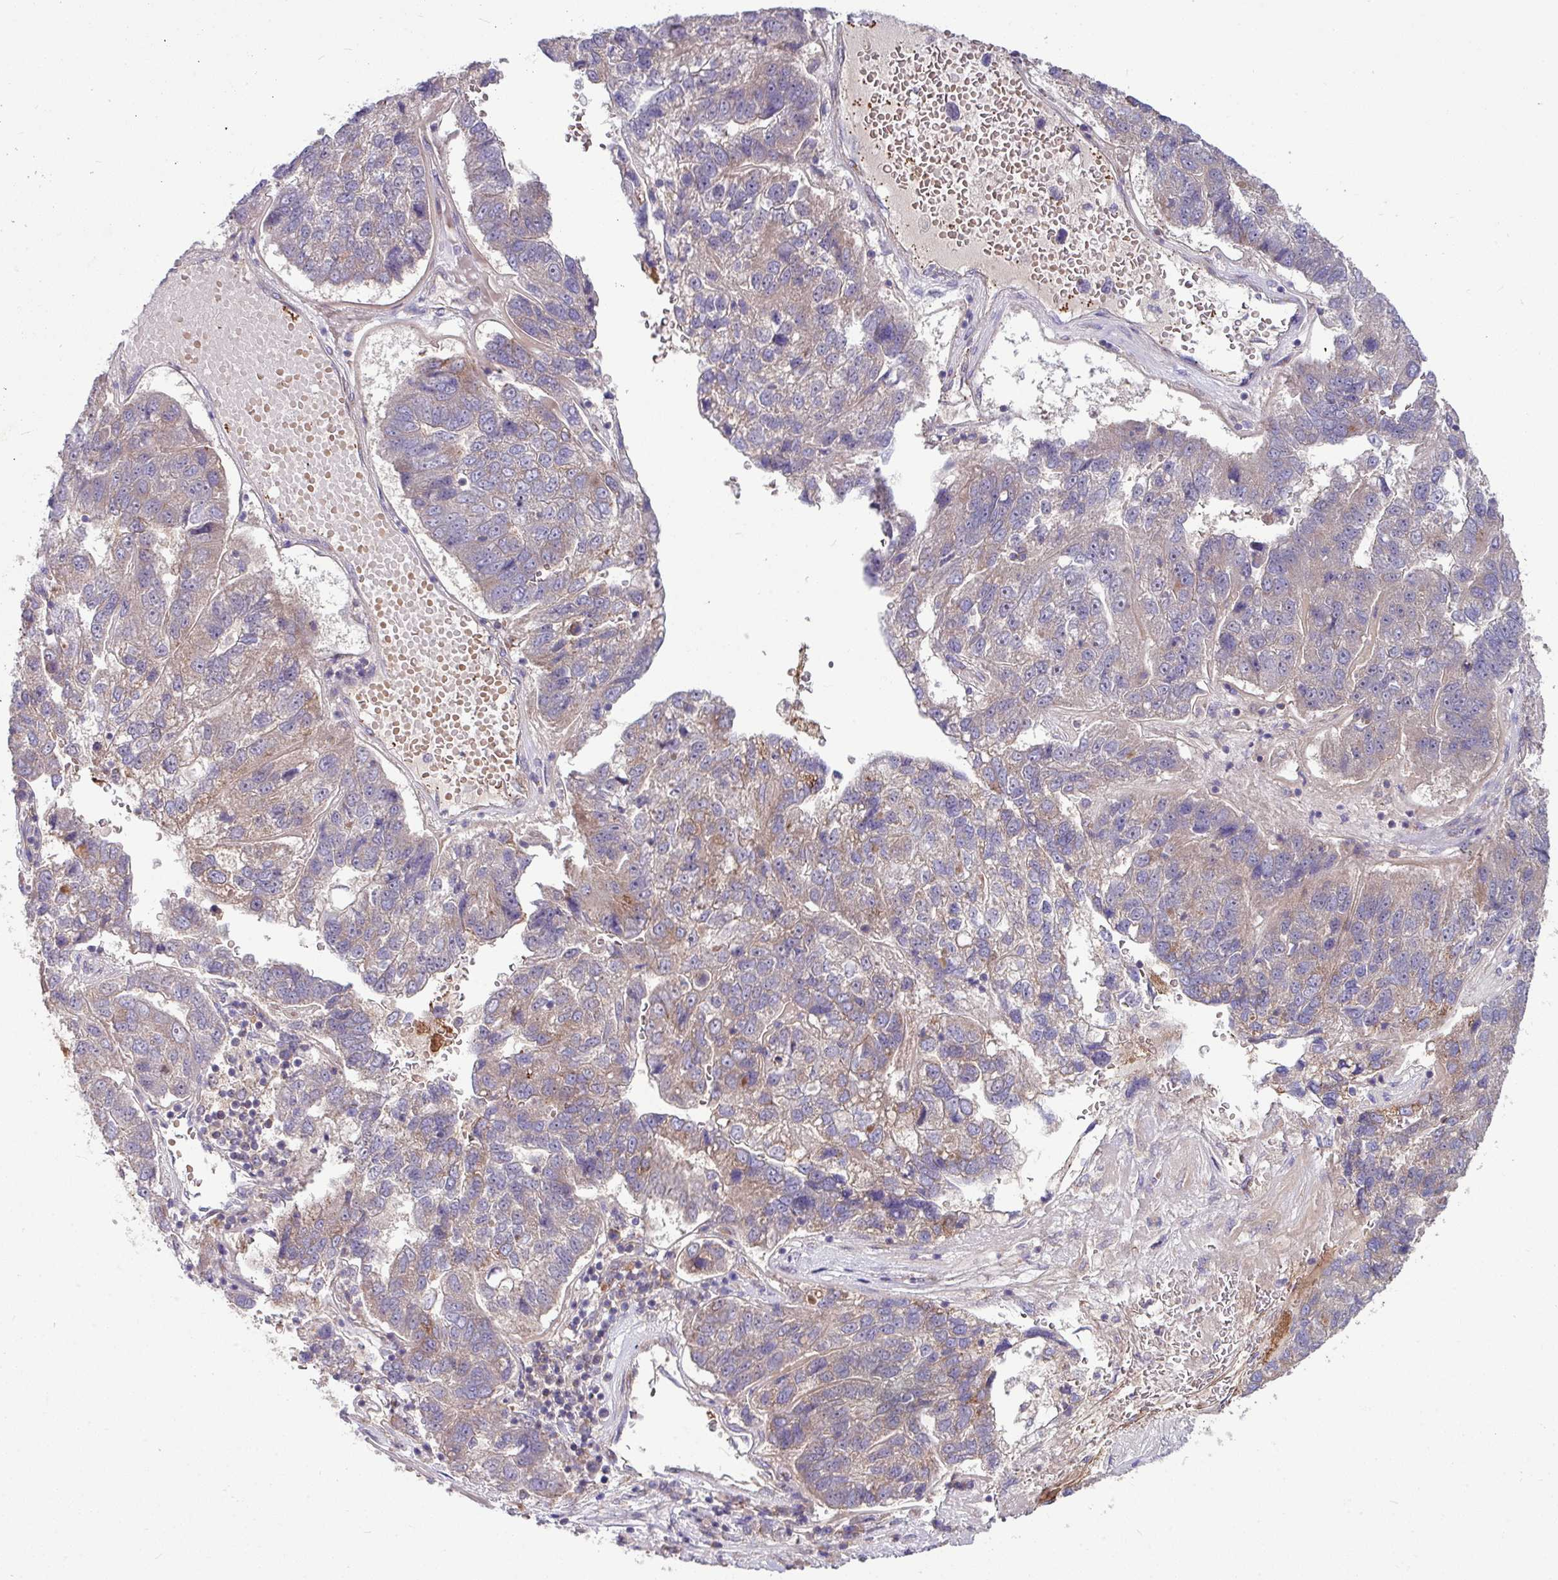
{"staining": {"intensity": "weak", "quantity": "25%-75%", "location": "cytoplasmic/membranous"}, "tissue": "pancreatic cancer", "cell_type": "Tumor cells", "image_type": "cancer", "snomed": [{"axis": "morphology", "description": "Adenocarcinoma, NOS"}, {"axis": "topography", "description": "Pancreas"}], "caption": "Immunohistochemistry (IHC) image of human pancreatic cancer stained for a protein (brown), which exhibits low levels of weak cytoplasmic/membranous positivity in approximately 25%-75% of tumor cells.", "gene": "LSM12", "patient": {"sex": "female", "age": 61}}